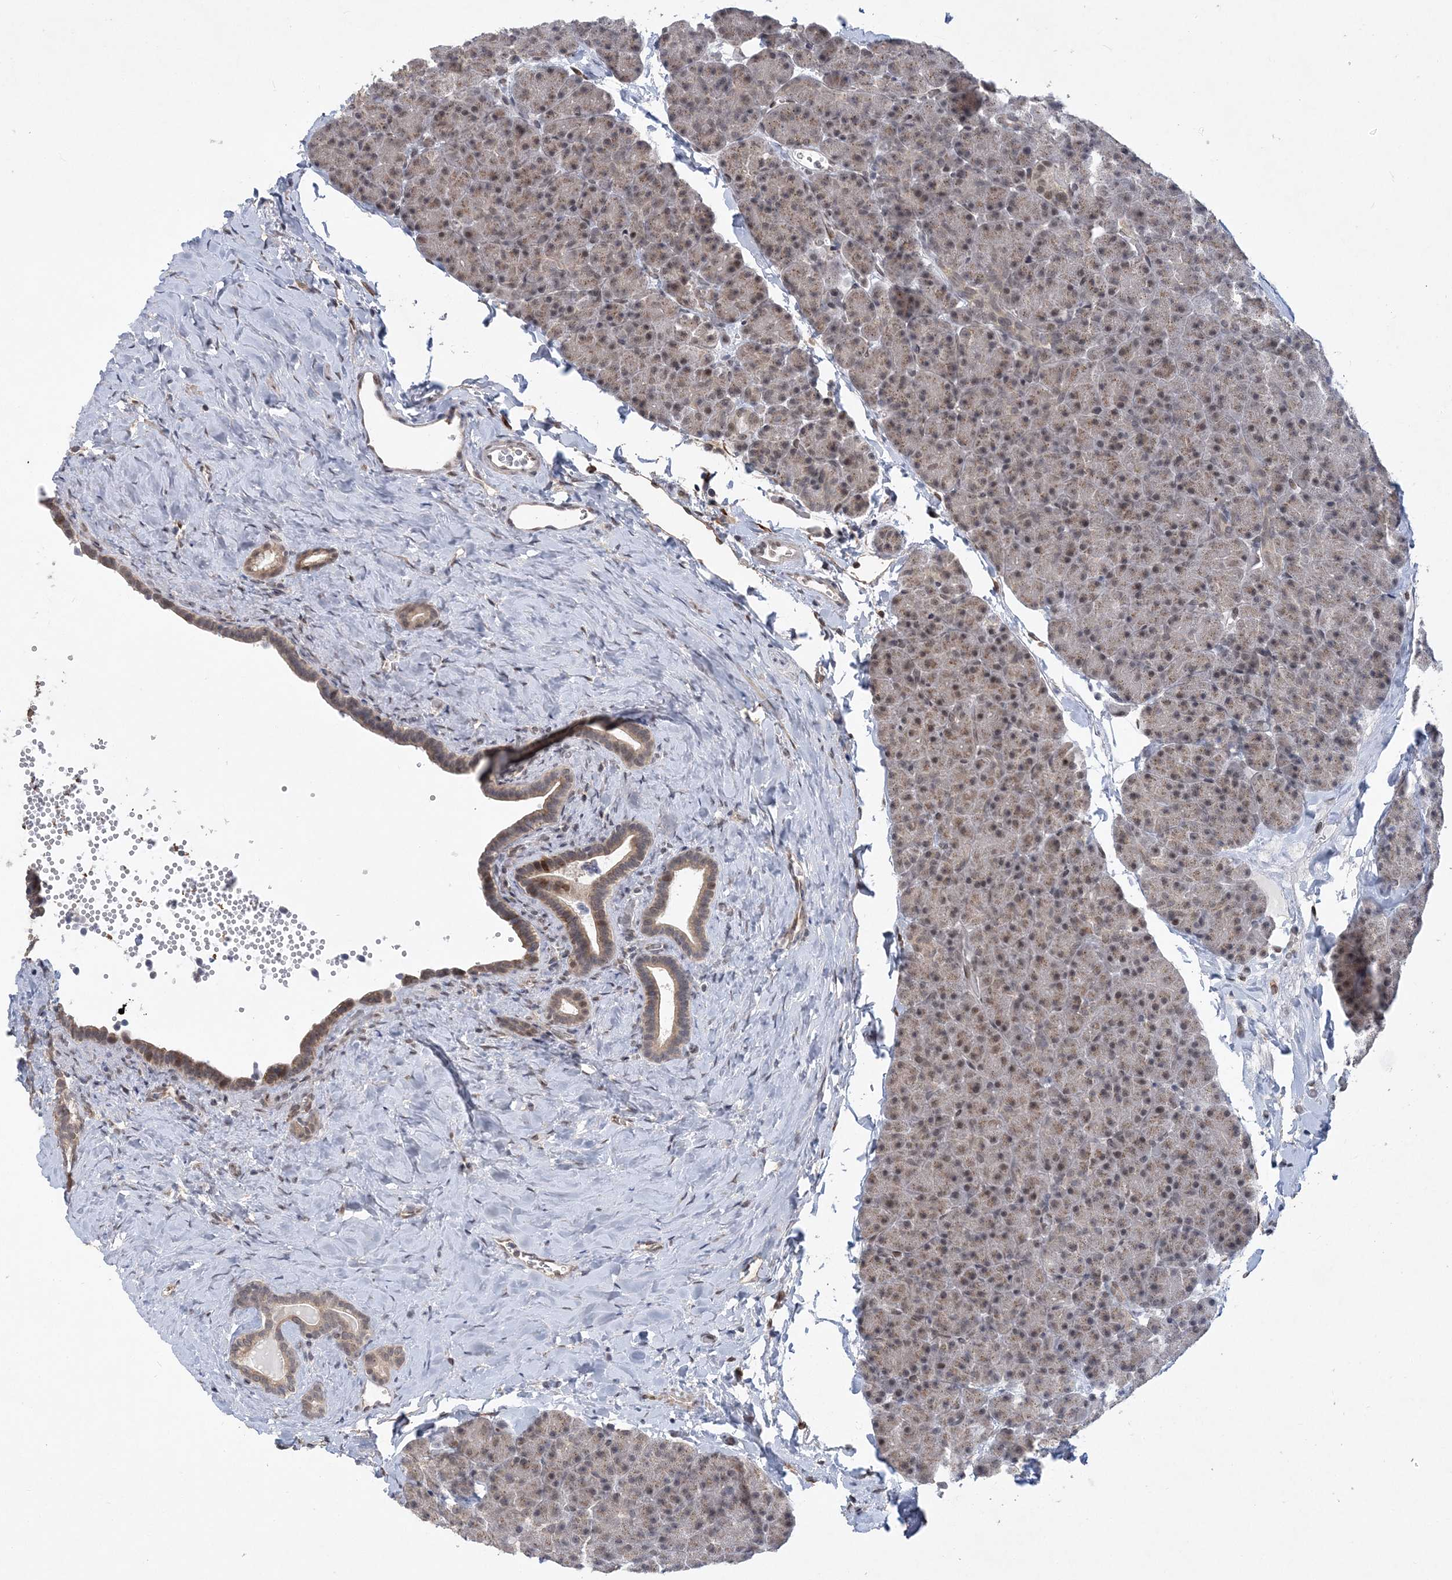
{"staining": {"intensity": "weak", "quantity": "25%-75%", "location": "cytoplasmic/membranous,nuclear"}, "tissue": "pancreas", "cell_type": "Exocrine glandular cells", "image_type": "normal", "snomed": [{"axis": "morphology", "description": "Normal tissue, NOS"}, {"axis": "morphology", "description": "Carcinoid, malignant, NOS"}, {"axis": "topography", "description": "Pancreas"}], "caption": "Protein staining of benign pancreas displays weak cytoplasmic/membranous,nuclear positivity in about 25%-75% of exocrine glandular cells. The protein of interest is stained brown, and the nuclei are stained in blue (DAB IHC with brightfield microscopy, high magnification).", "gene": "WAC", "patient": {"sex": "female", "age": 35}}